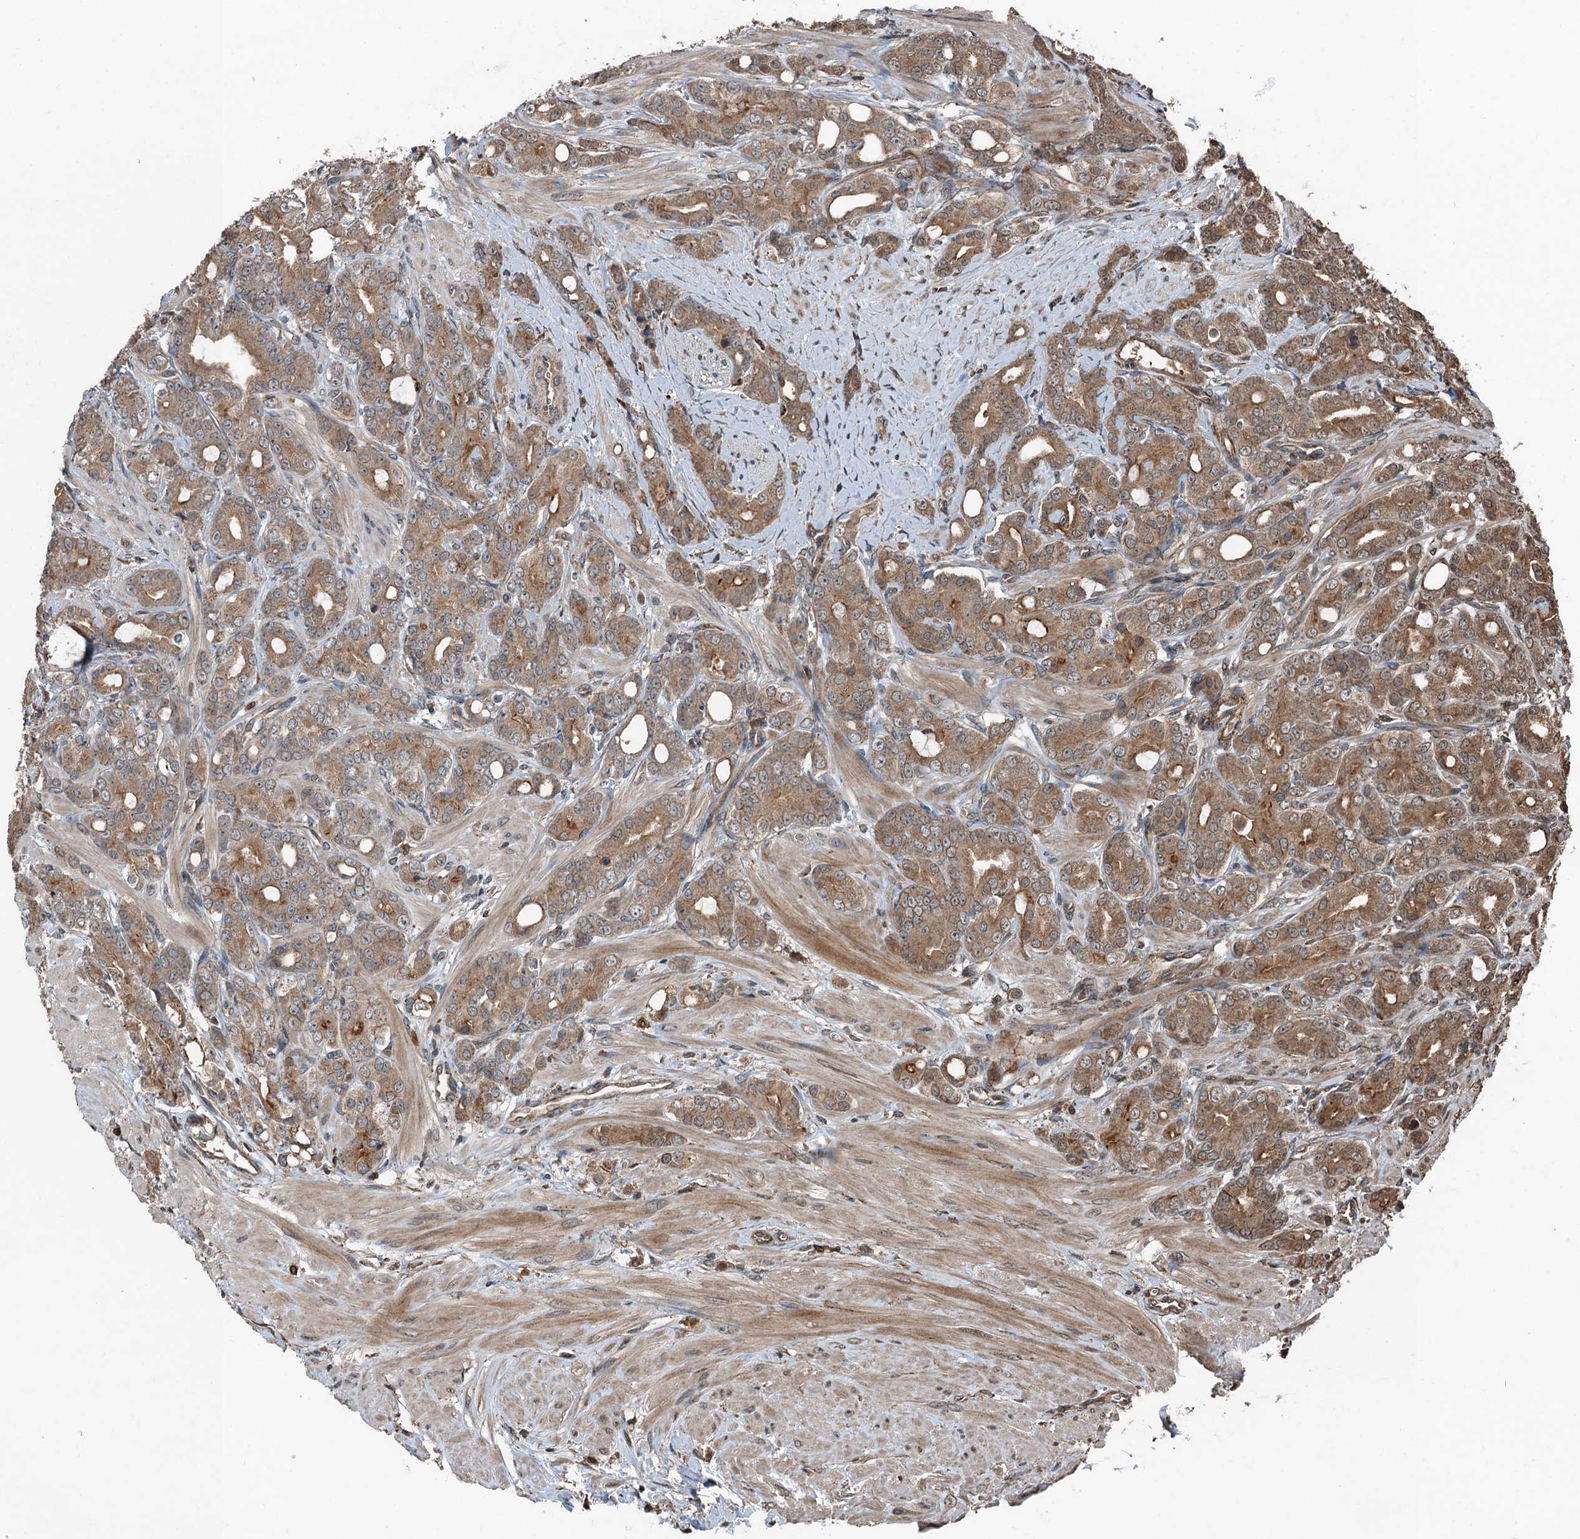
{"staining": {"intensity": "moderate", "quantity": ">75%", "location": "cytoplasmic/membranous"}, "tissue": "prostate cancer", "cell_type": "Tumor cells", "image_type": "cancer", "snomed": [{"axis": "morphology", "description": "Adenocarcinoma, High grade"}, {"axis": "topography", "description": "Prostate"}], "caption": "Protein staining displays moderate cytoplasmic/membranous expression in about >75% of tumor cells in prostate high-grade adenocarcinoma. (brown staining indicates protein expression, while blue staining denotes nuclei).", "gene": "TCTN1", "patient": {"sex": "male", "age": 62}}